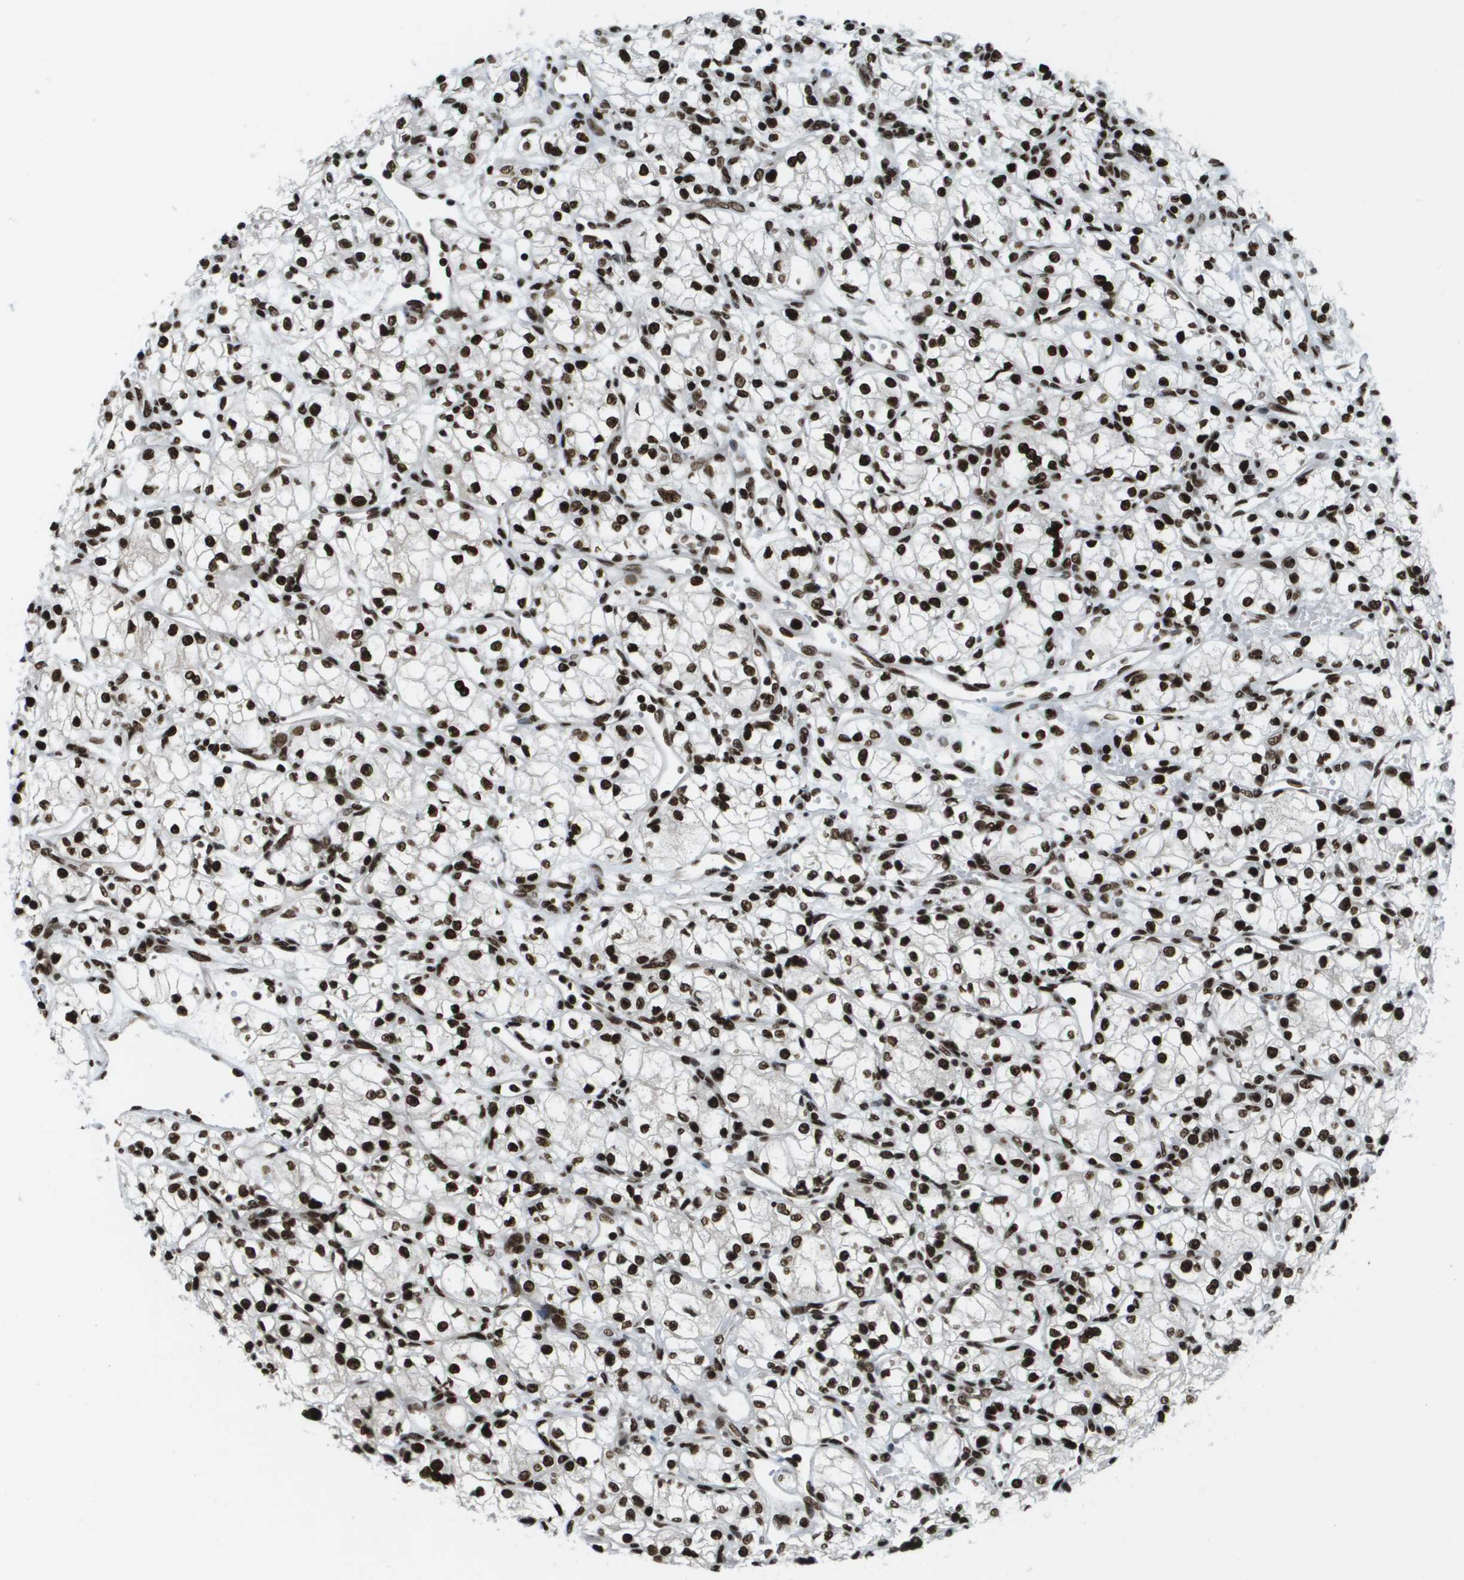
{"staining": {"intensity": "strong", "quantity": ">75%", "location": "nuclear"}, "tissue": "renal cancer", "cell_type": "Tumor cells", "image_type": "cancer", "snomed": [{"axis": "morphology", "description": "Normal tissue, NOS"}, {"axis": "morphology", "description": "Adenocarcinoma, NOS"}, {"axis": "topography", "description": "Kidney"}], "caption": "Protein staining of adenocarcinoma (renal) tissue reveals strong nuclear staining in about >75% of tumor cells. Ihc stains the protein in brown and the nuclei are stained blue.", "gene": "GLYR1", "patient": {"sex": "male", "age": 59}}